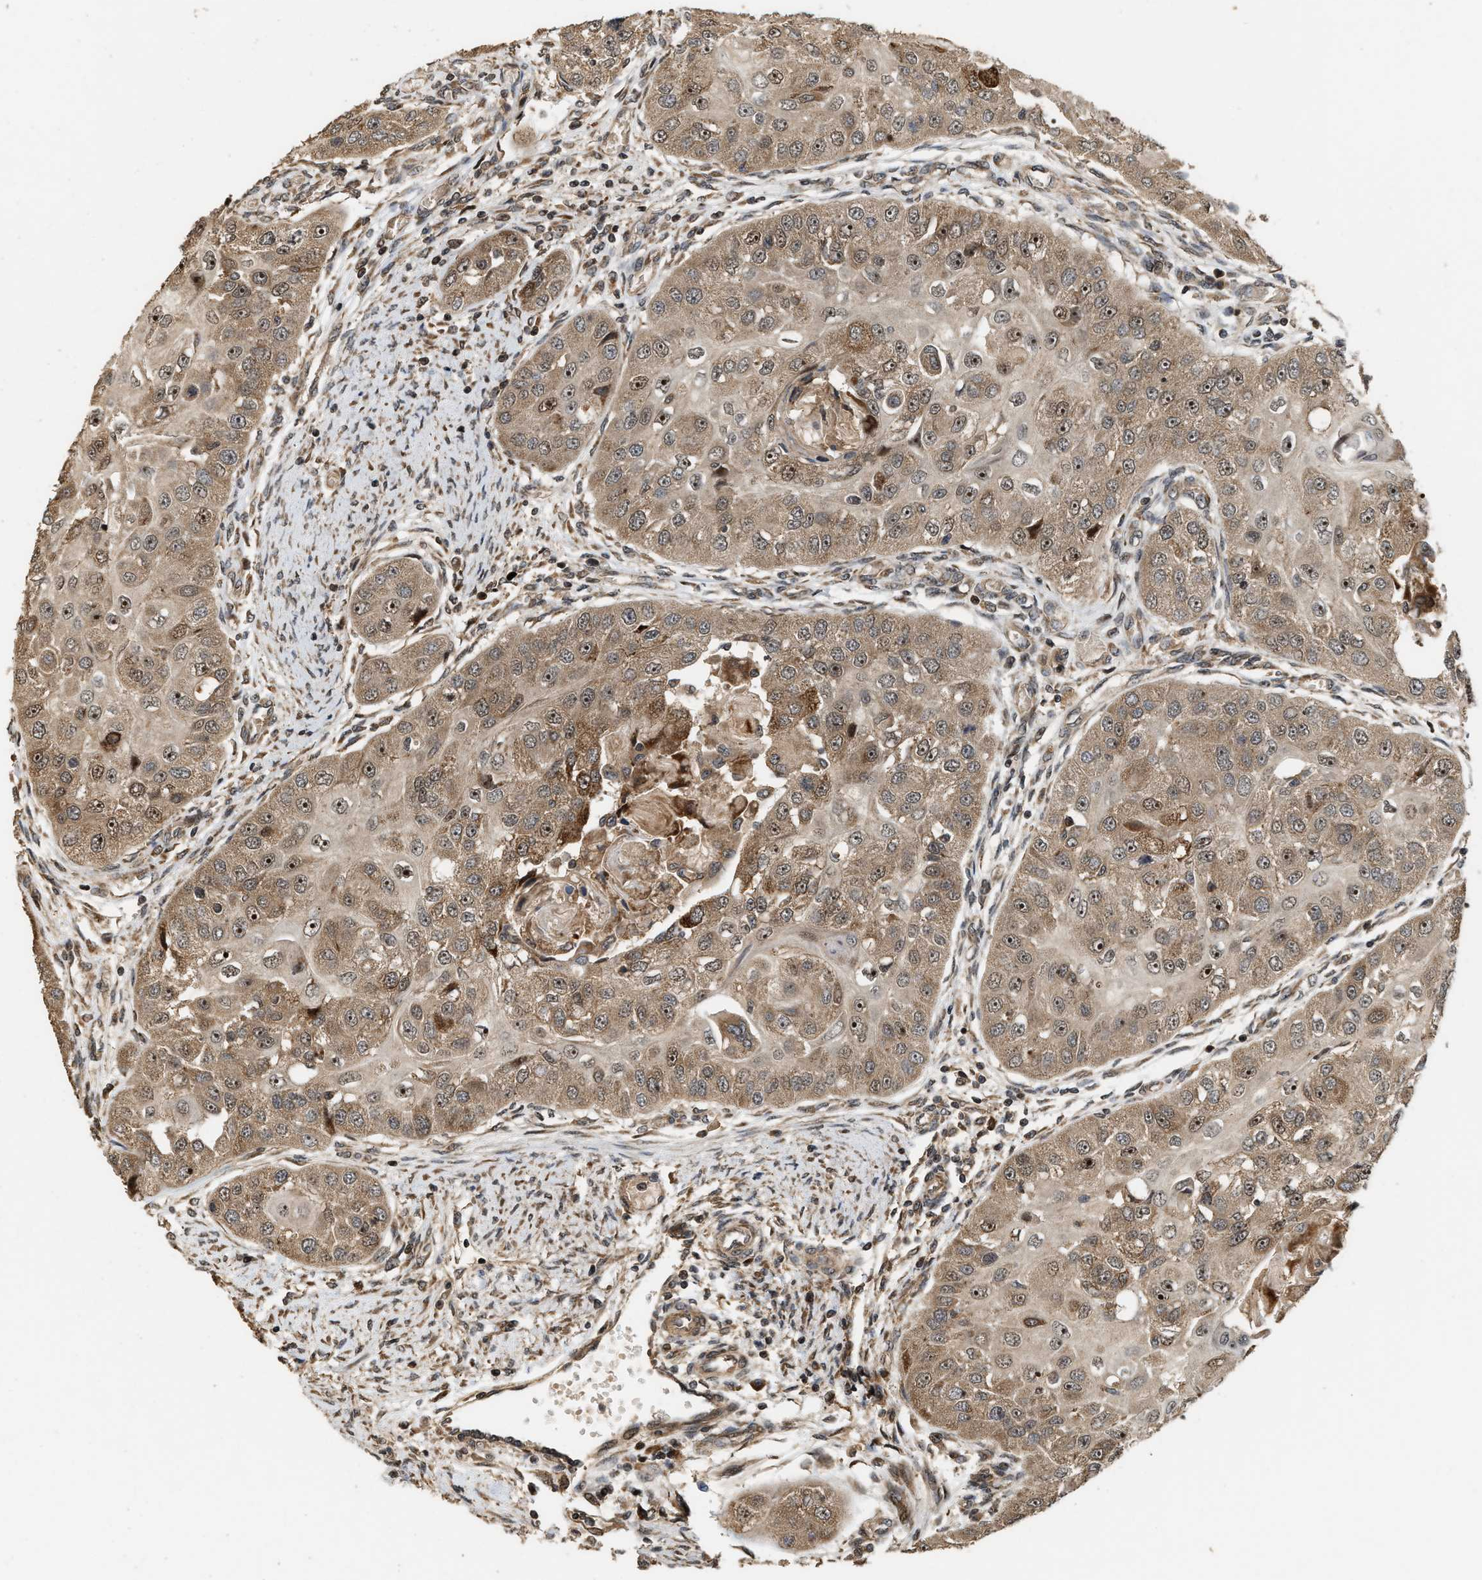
{"staining": {"intensity": "moderate", "quantity": ">75%", "location": "cytoplasmic/membranous,nuclear"}, "tissue": "head and neck cancer", "cell_type": "Tumor cells", "image_type": "cancer", "snomed": [{"axis": "morphology", "description": "Normal tissue, NOS"}, {"axis": "morphology", "description": "Squamous cell carcinoma, NOS"}, {"axis": "topography", "description": "Skeletal muscle"}, {"axis": "topography", "description": "Head-Neck"}], "caption": "Moderate cytoplasmic/membranous and nuclear protein staining is present in about >75% of tumor cells in squamous cell carcinoma (head and neck).", "gene": "ELP2", "patient": {"sex": "male", "age": 51}}